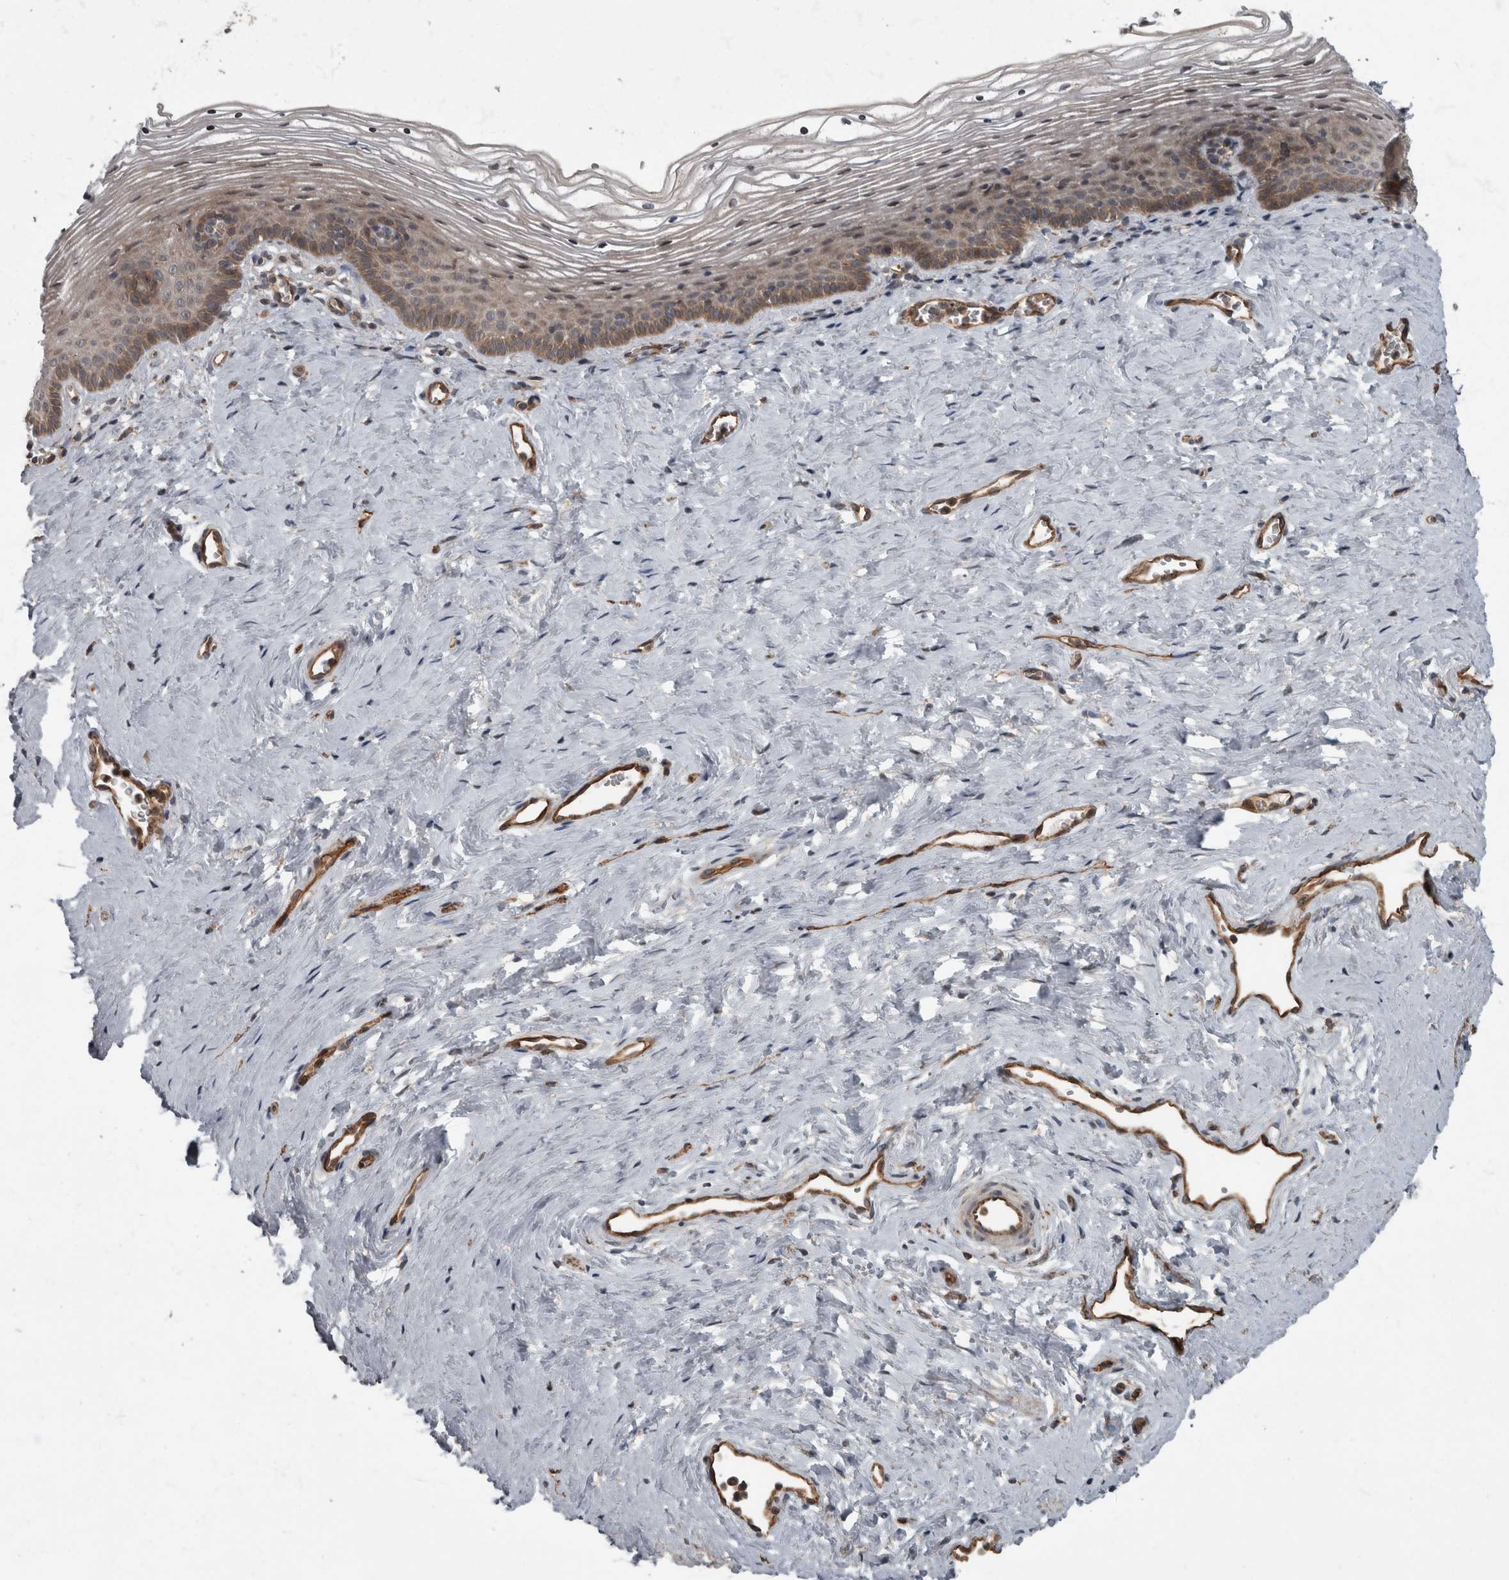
{"staining": {"intensity": "weak", "quantity": "25%-75%", "location": "cytoplasmic/membranous"}, "tissue": "vagina", "cell_type": "Squamous epithelial cells", "image_type": "normal", "snomed": [{"axis": "morphology", "description": "Normal tissue, NOS"}, {"axis": "topography", "description": "Vagina"}], "caption": "High-power microscopy captured an immunohistochemistry (IHC) image of unremarkable vagina, revealing weak cytoplasmic/membranous staining in about 25%-75% of squamous epithelial cells.", "gene": "VEGFD", "patient": {"sex": "female", "age": 32}}